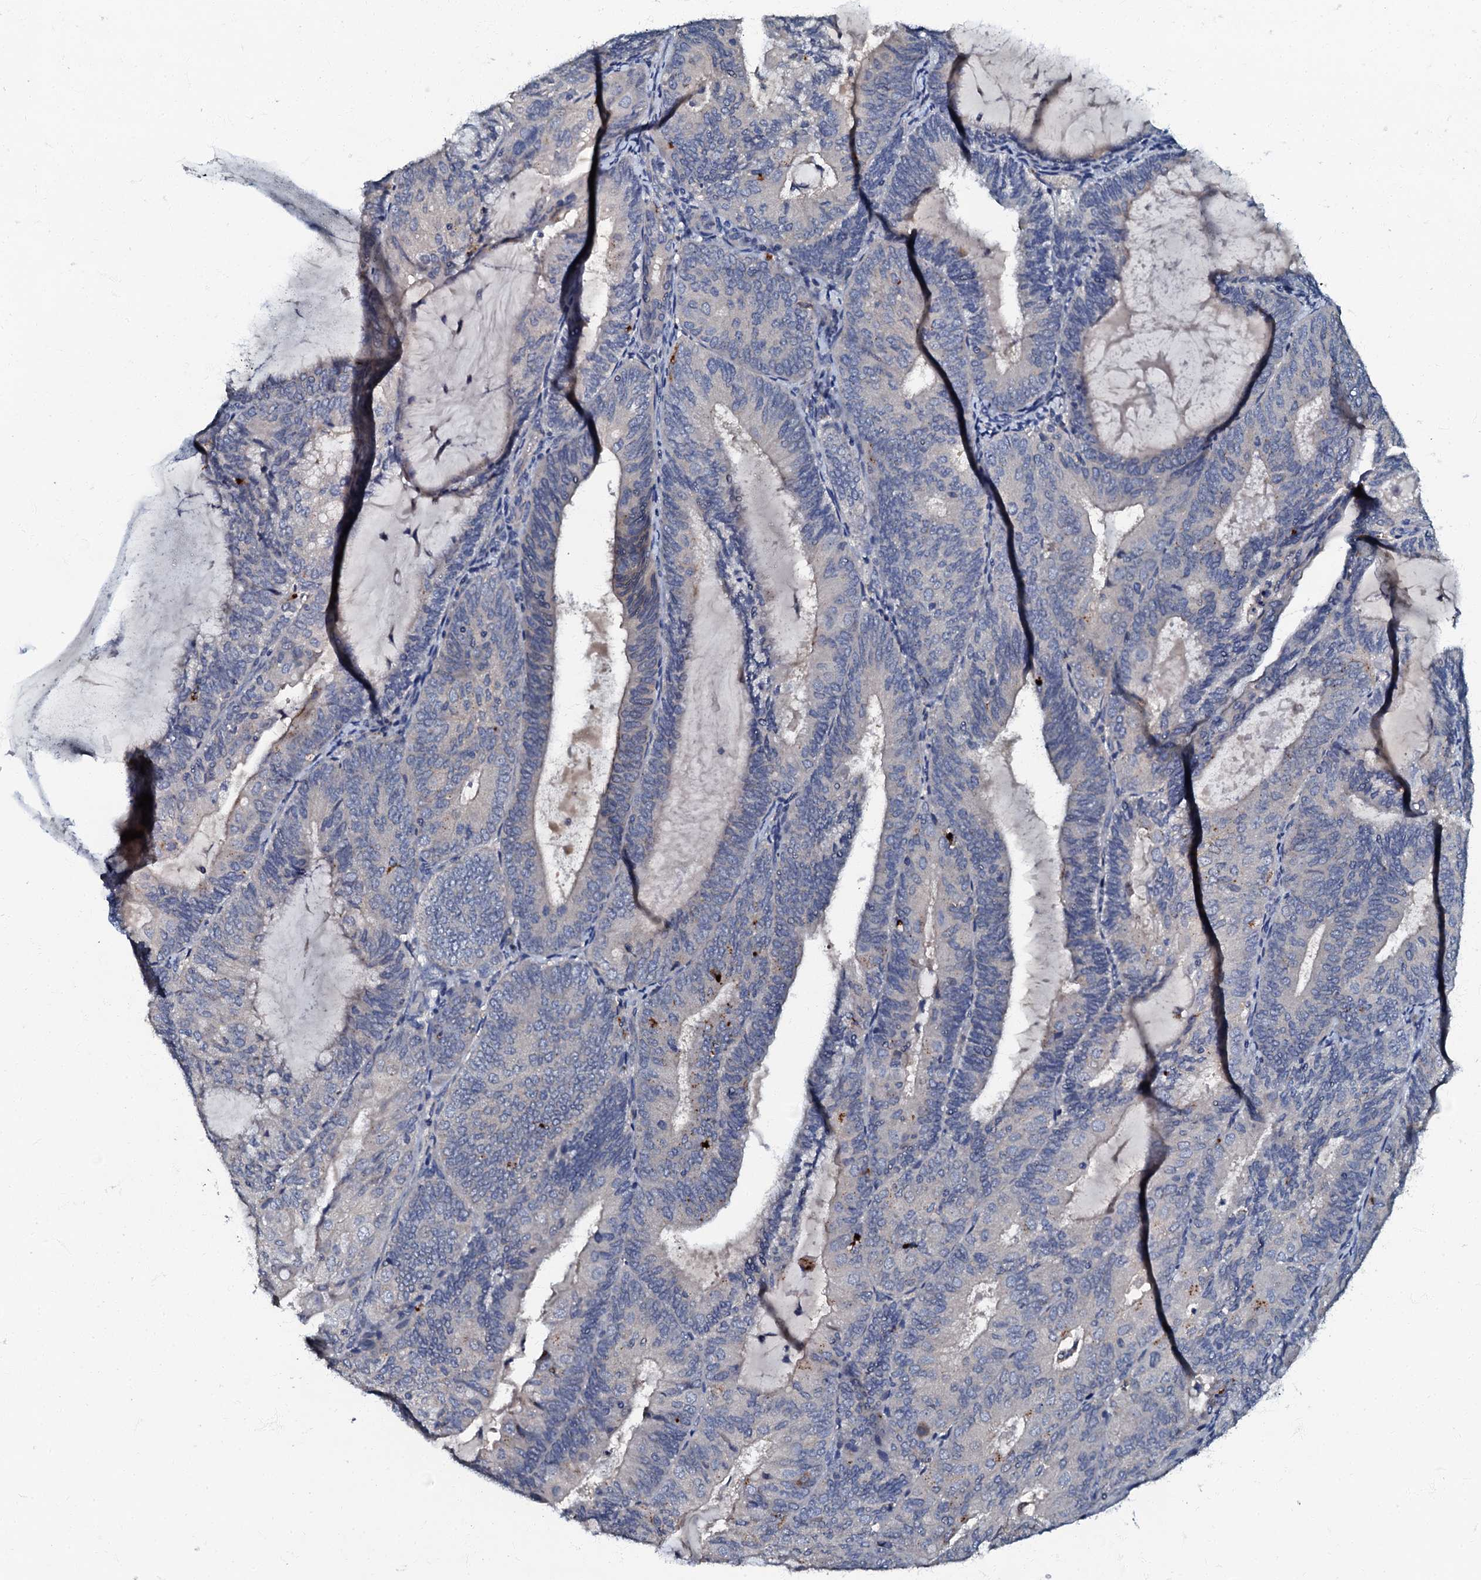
{"staining": {"intensity": "negative", "quantity": "none", "location": "none"}, "tissue": "endometrial cancer", "cell_type": "Tumor cells", "image_type": "cancer", "snomed": [{"axis": "morphology", "description": "Adenocarcinoma, NOS"}, {"axis": "topography", "description": "Endometrium"}], "caption": "This is an IHC photomicrograph of endometrial cancer. There is no positivity in tumor cells.", "gene": "OLAH", "patient": {"sex": "female", "age": 81}}